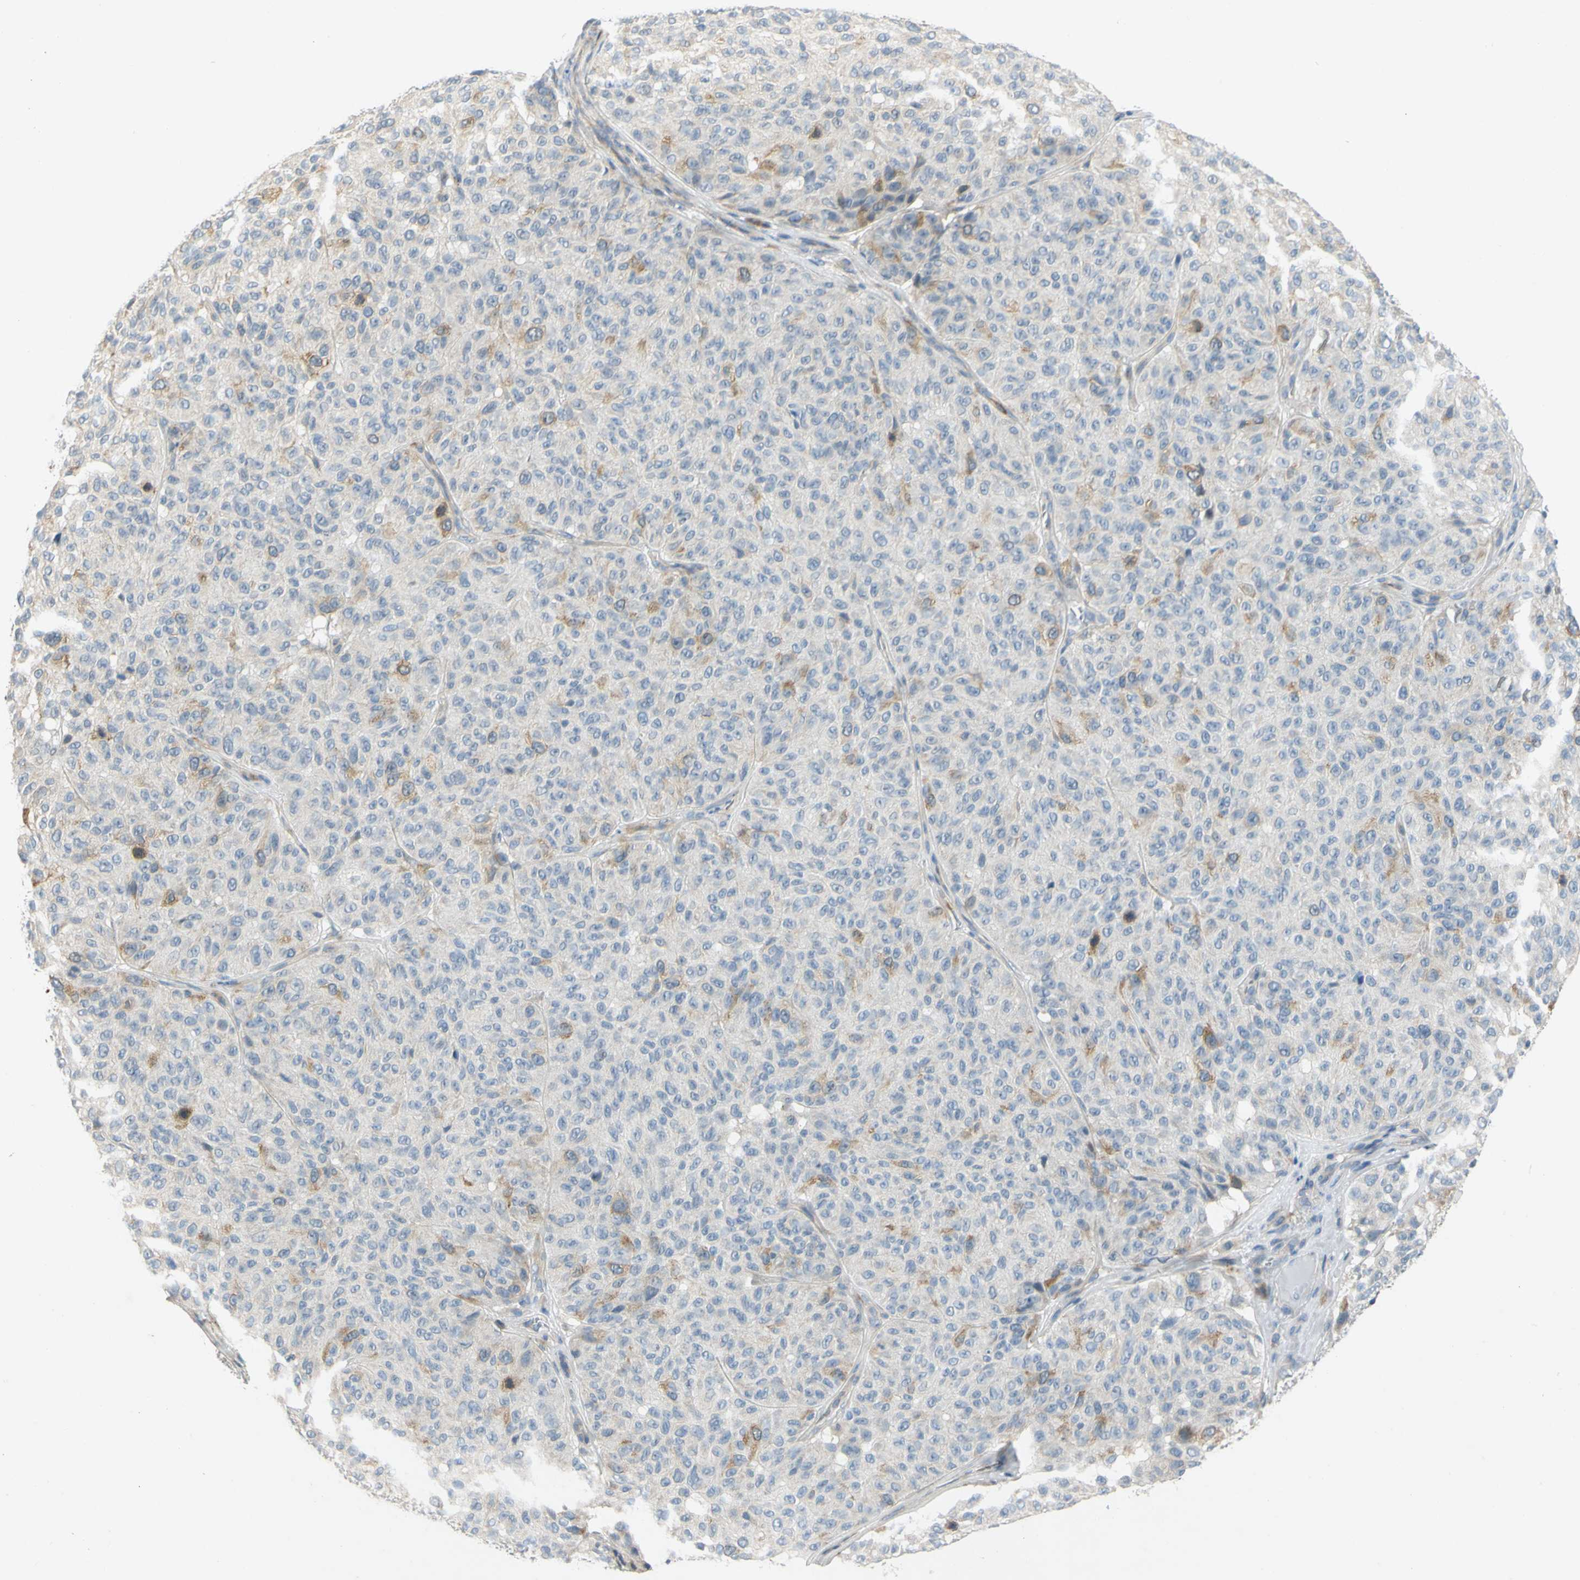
{"staining": {"intensity": "moderate", "quantity": "<25%", "location": "cytoplasmic/membranous"}, "tissue": "melanoma", "cell_type": "Tumor cells", "image_type": "cancer", "snomed": [{"axis": "morphology", "description": "Malignant melanoma, NOS"}, {"axis": "topography", "description": "Skin"}], "caption": "The micrograph demonstrates immunohistochemical staining of melanoma. There is moderate cytoplasmic/membranous staining is seen in about <25% of tumor cells. The staining is performed using DAB (3,3'-diaminobenzidine) brown chromogen to label protein expression. The nuclei are counter-stained blue using hematoxylin.", "gene": "CCNB2", "patient": {"sex": "female", "age": 46}}